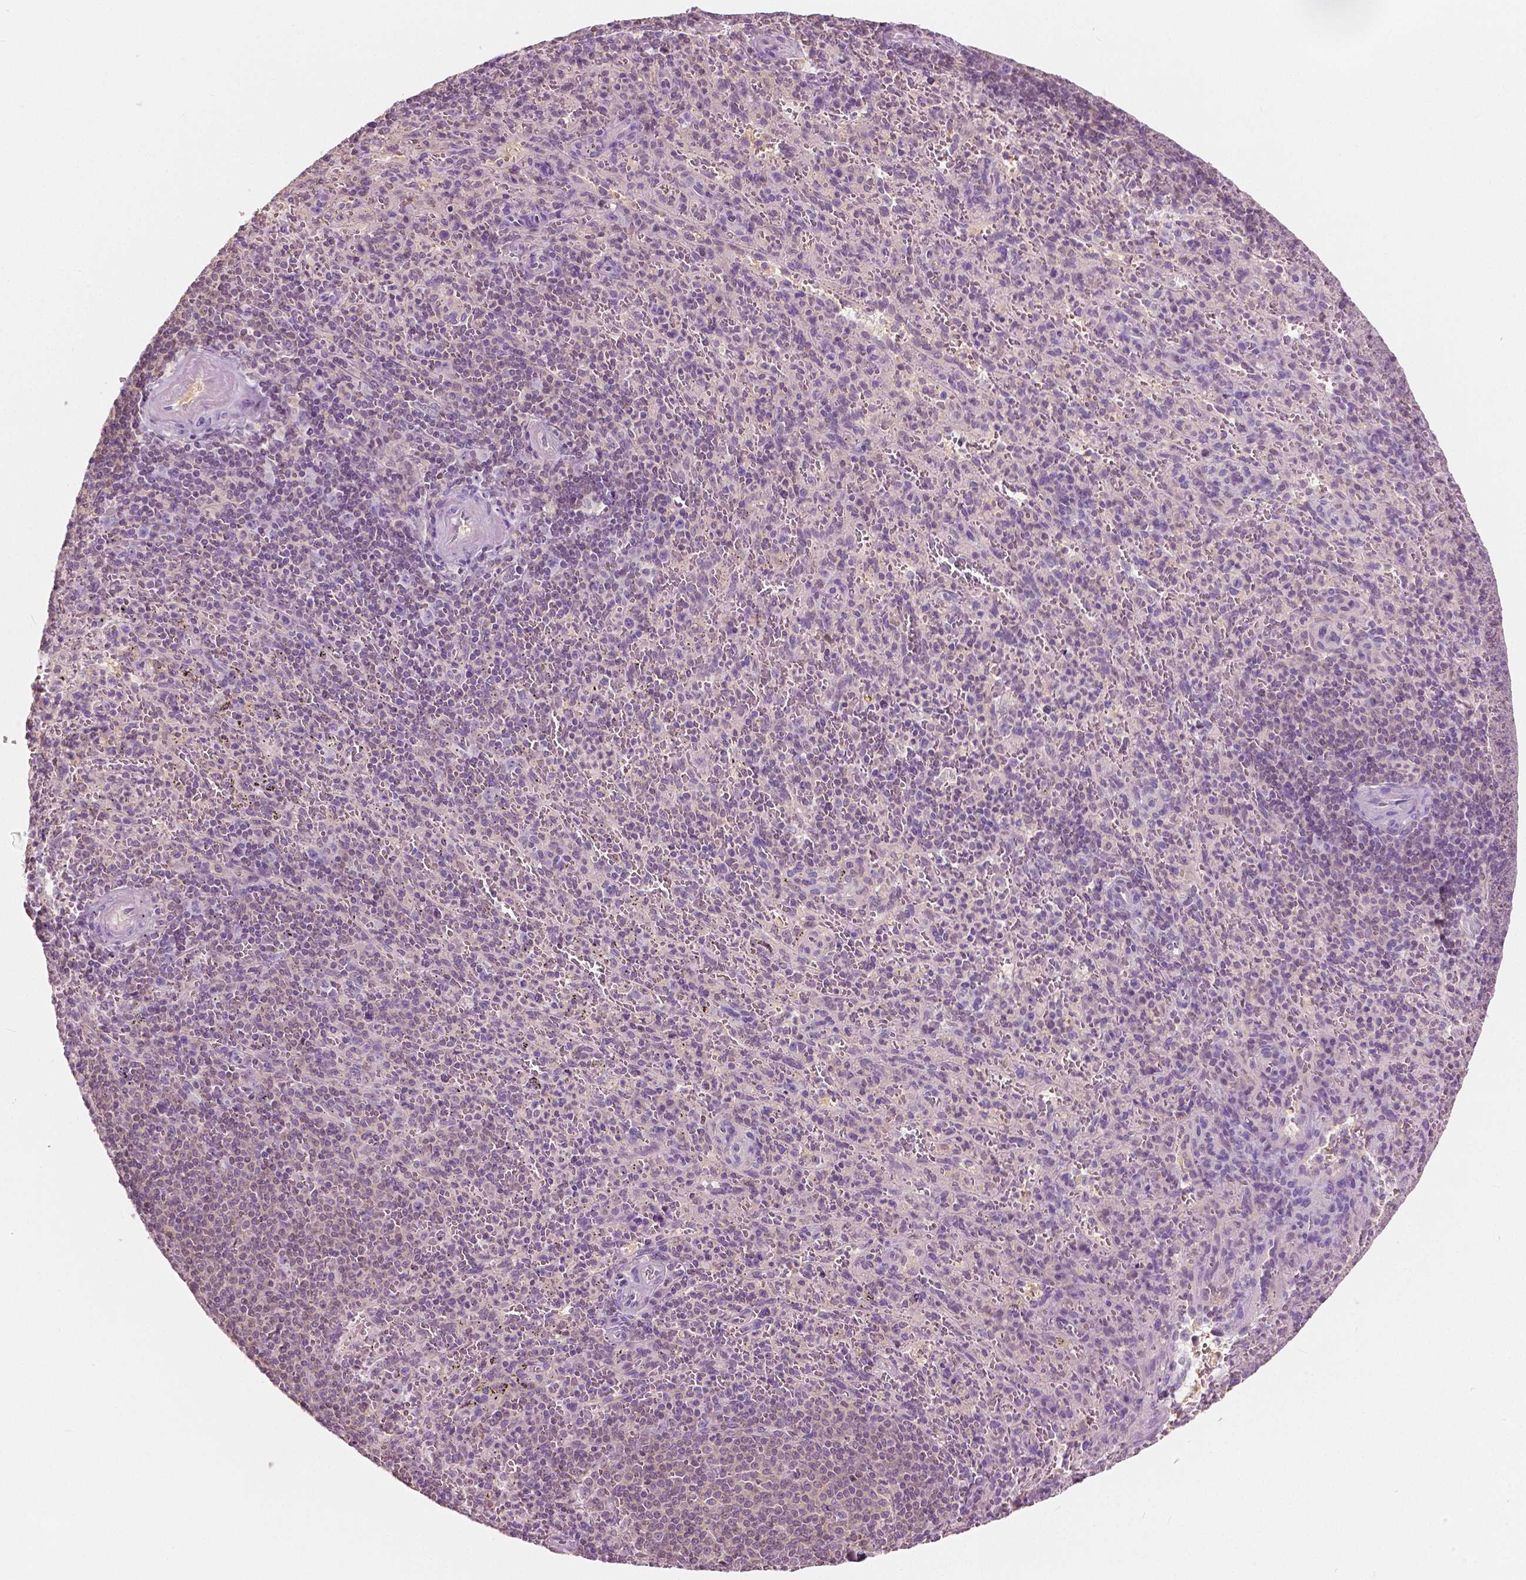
{"staining": {"intensity": "negative", "quantity": "none", "location": "none"}, "tissue": "spleen", "cell_type": "Cells in red pulp", "image_type": "normal", "snomed": [{"axis": "morphology", "description": "Normal tissue, NOS"}, {"axis": "topography", "description": "Spleen"}], "caption": "Immunohistochemistry (IHC) micrograph of normal spleen: human spleen stained with DAB reveals no significant protein staining in cells in red pulp. Nuclei are stained in blue.", "gene": "TKFC", "patient": {"sex": "male", "age": 57}}